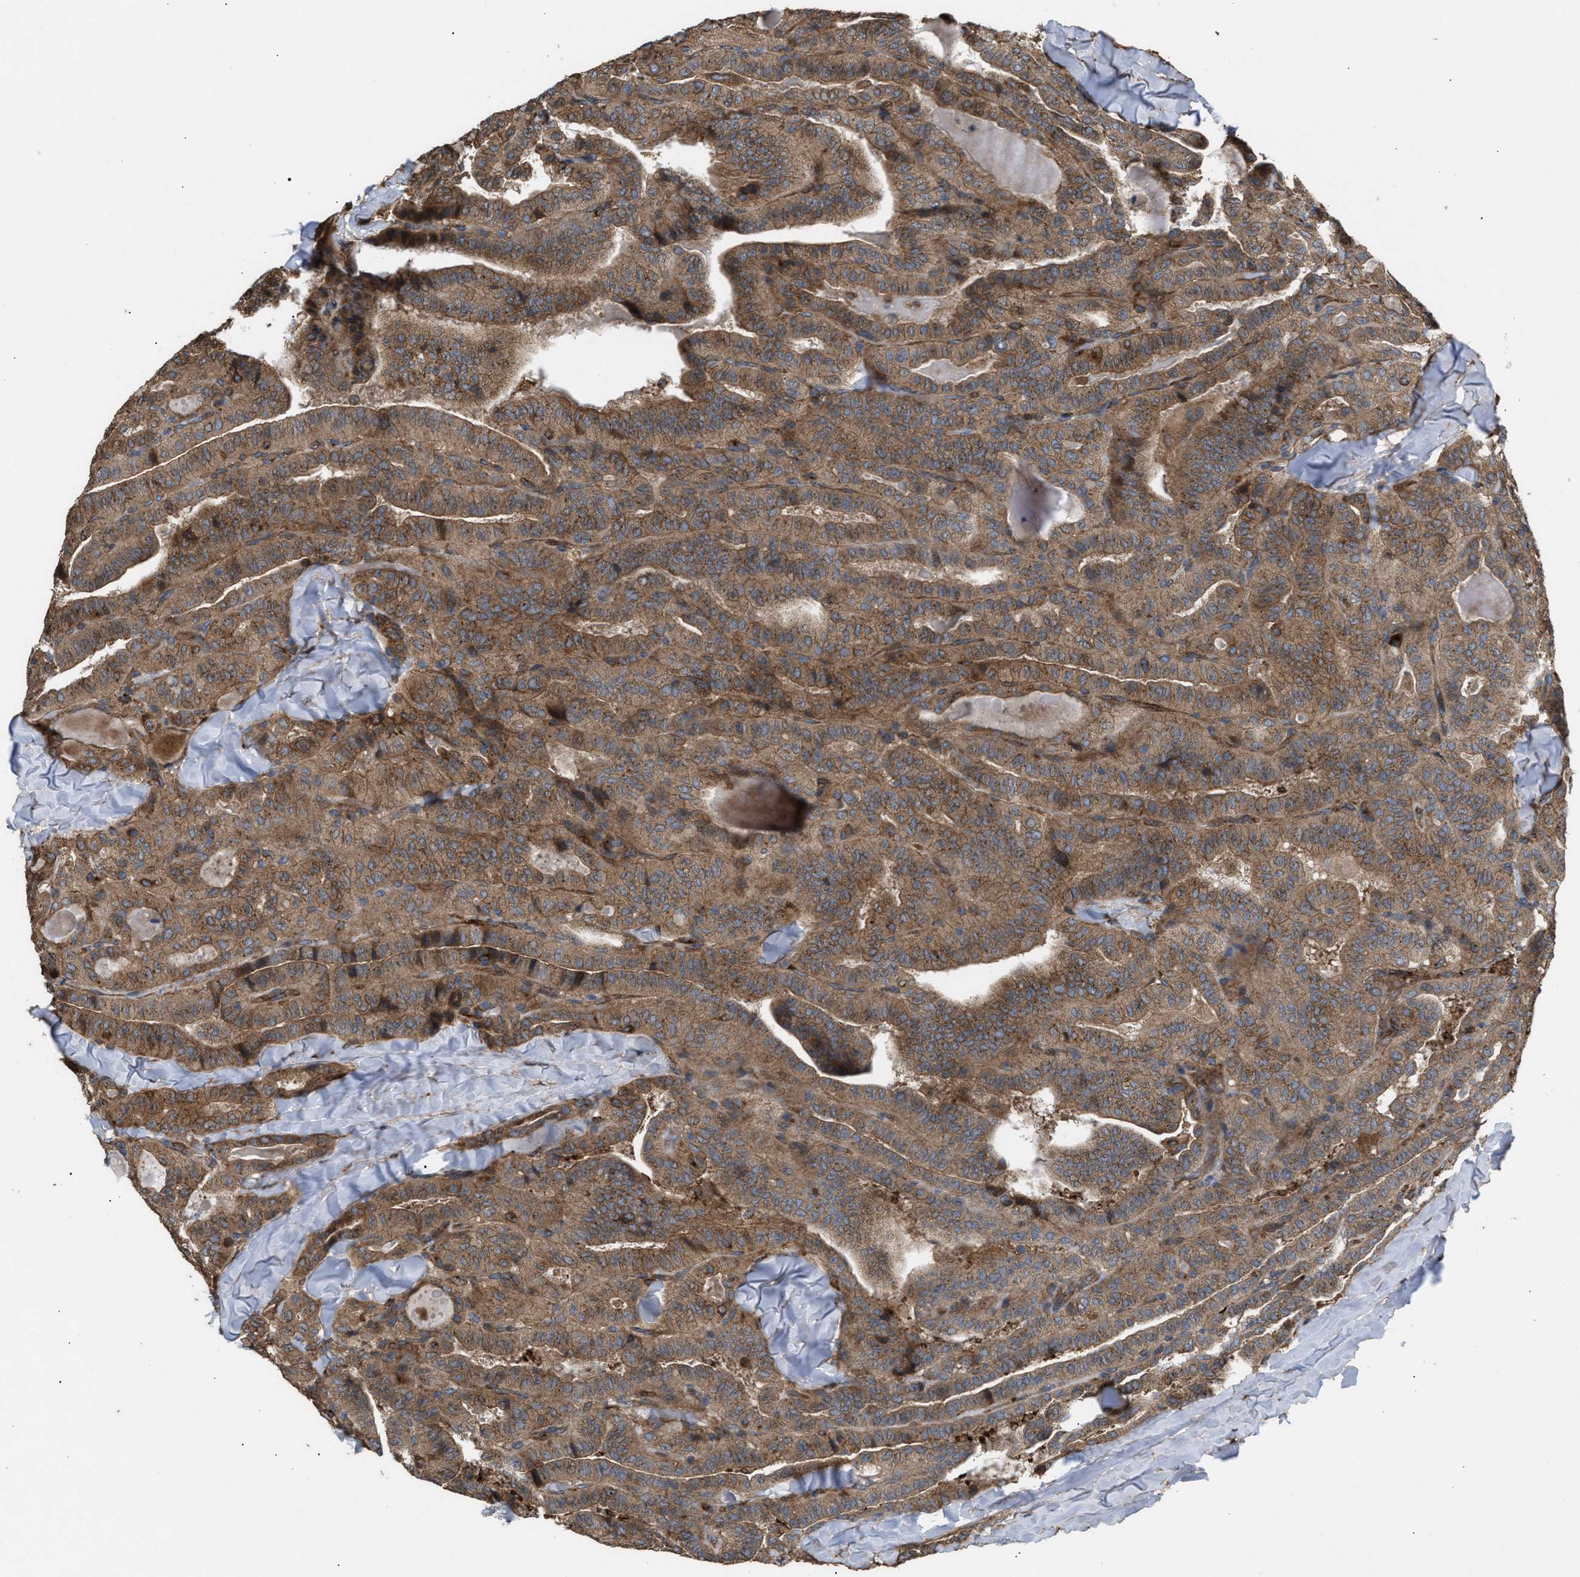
{"staining": {"intensity": "moderate", "quantity": ">75%", "location": "cytoplasmic/membranous"}, "tissue": "thyroid cancer", "cell_type": "Tumor cells", "image_type": "cancer", "snomed": [{"axis": "morphology", "description": "Papillary adenocarcinoma, NOS"}, {"axis": "topography", "description": "Thyroid gland"}], "caption": "A photomicrograph showing moderate cytoplasmic/membranous expression in about >75% of tumor cells in thyroid cancer (papillary adenocarcinoma), as visualized by brown immunohistochemical staining.", "gene": "GCC1", "patient": {"sex": "male", "age": 77}}